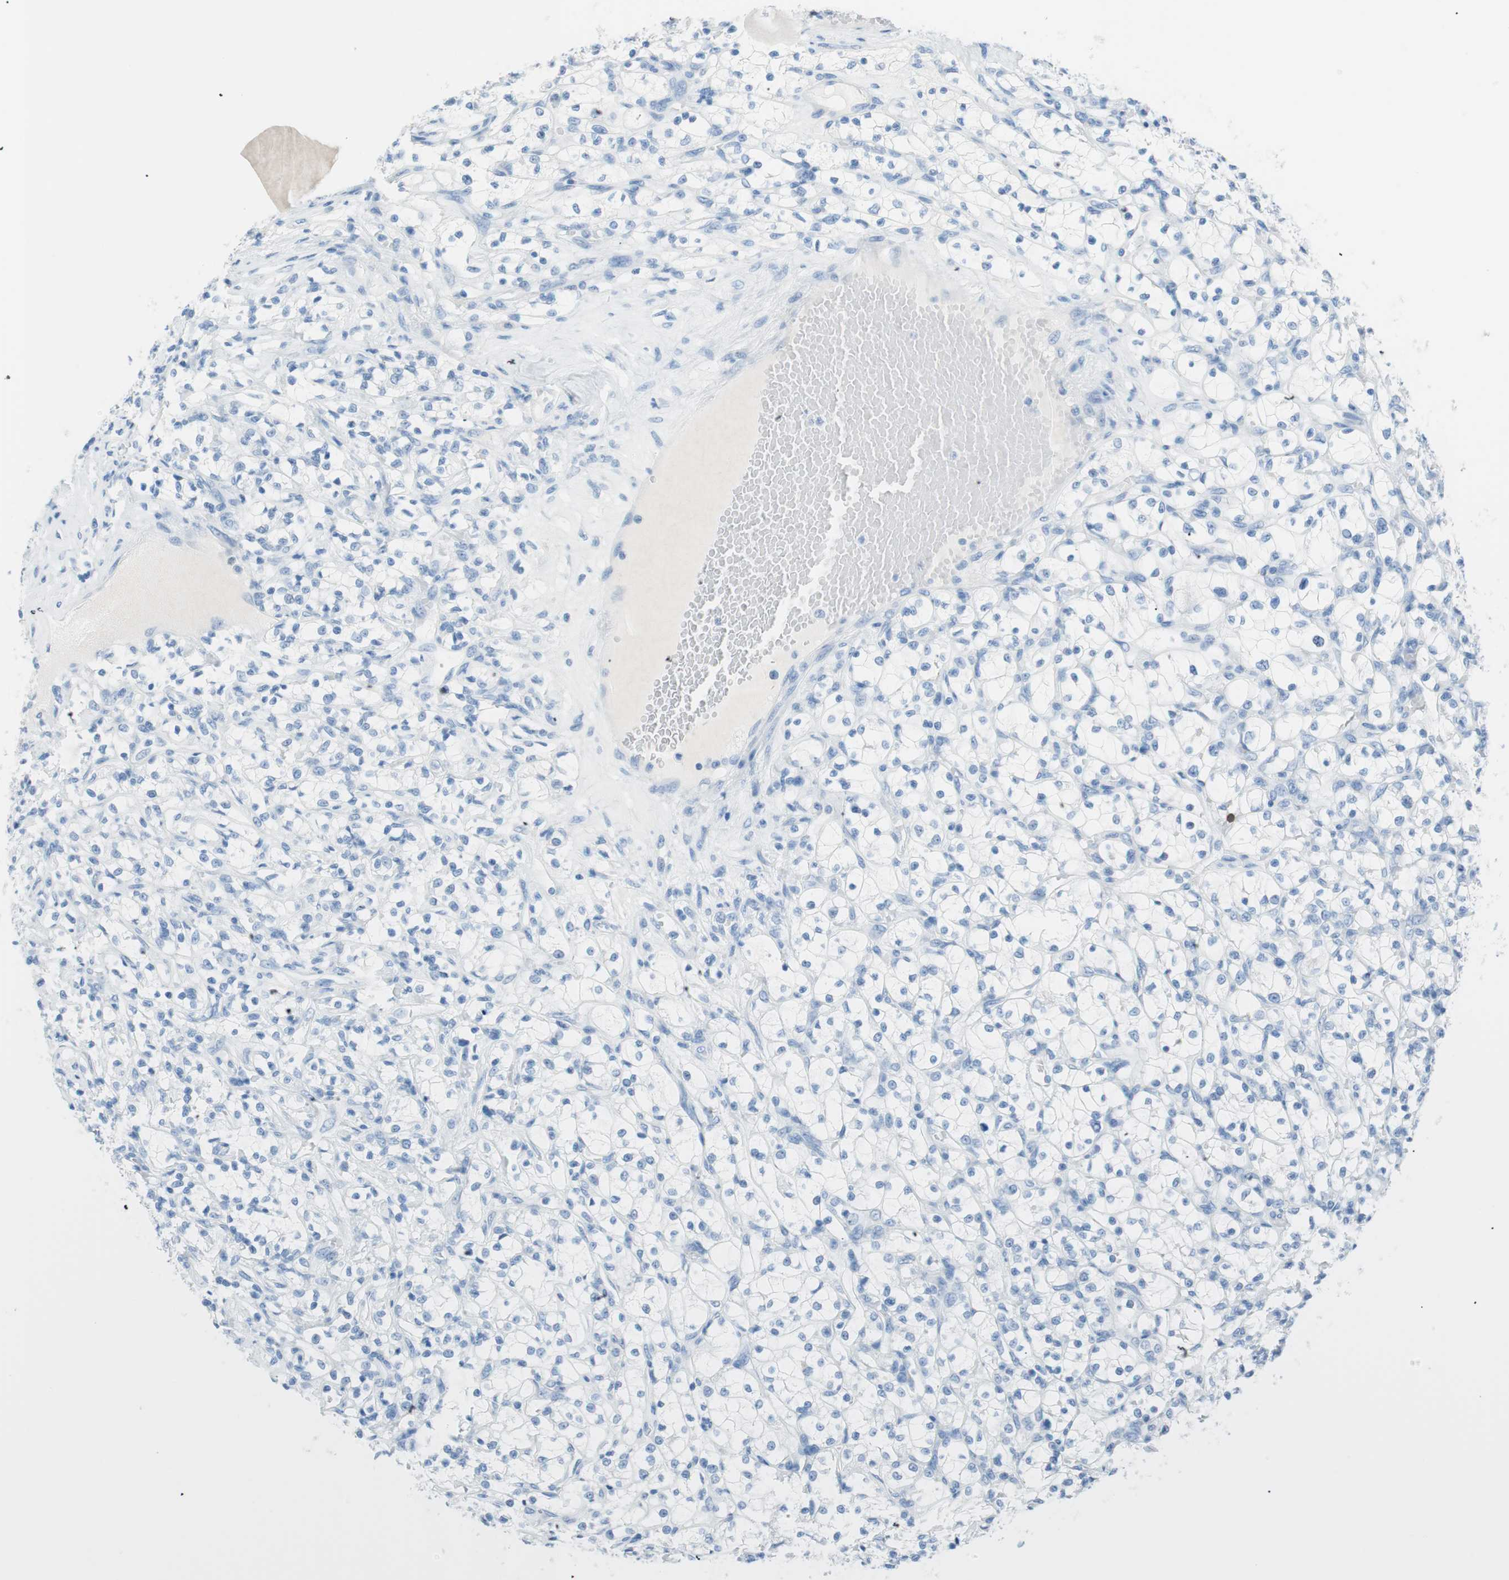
{"staining": {"intensity": "negative", "quantity": "none", "location": "none"}, "tissue": "renal cancer", "cell_type": "Tumor cells", "image_type": "cancer", "snomed": [{"axis": "morphology", "description": "Adenocarcinoma, NOS"}, {"axis": "topography", "description": "Kidney"}], "caption": "High power microscopy photomicrograph of an immunohistochemistry micrograph of renal cancer, revealing no significant staining in tumor cells.", "gene": "TNFRSF13C", "patient": {"sex": "female", "age": 69}}